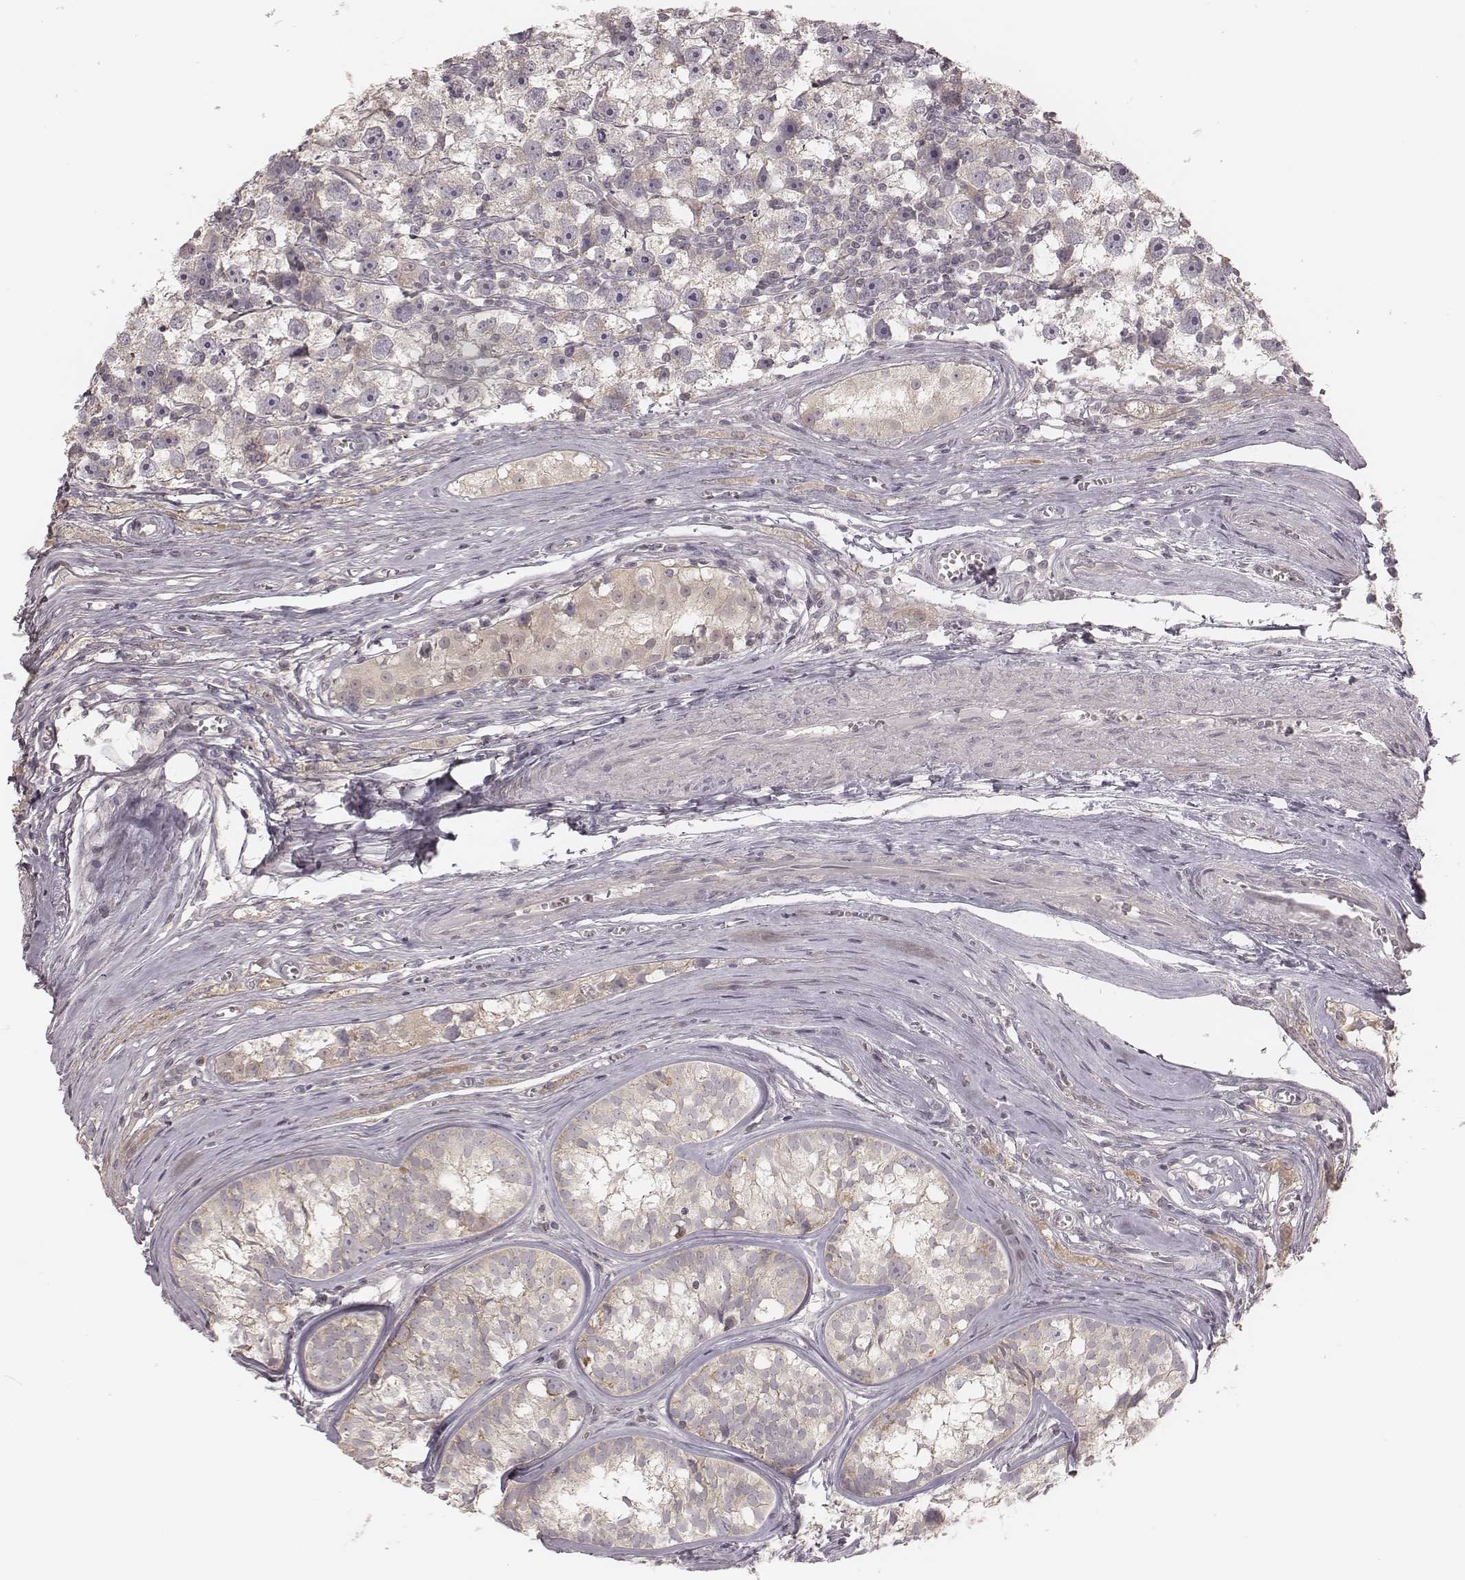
{"staining": {"intensity": "negative", "quantity": "none", "location": "none"}, "tissue": "testis cancer", "cell_type": "Tumor cells", "image_type": "cancer", "snomed": [{"axis": "morphology", "description": "Seminoma, NOS"}, {"axis": "topography", "description": "Testis"}], "caption": "Human testis seminoma stained for a protein using IHC demonstrates no expression in tumor cells.", "gene": "TDRD5", "patient": {"sex": "male", "age": 30}}